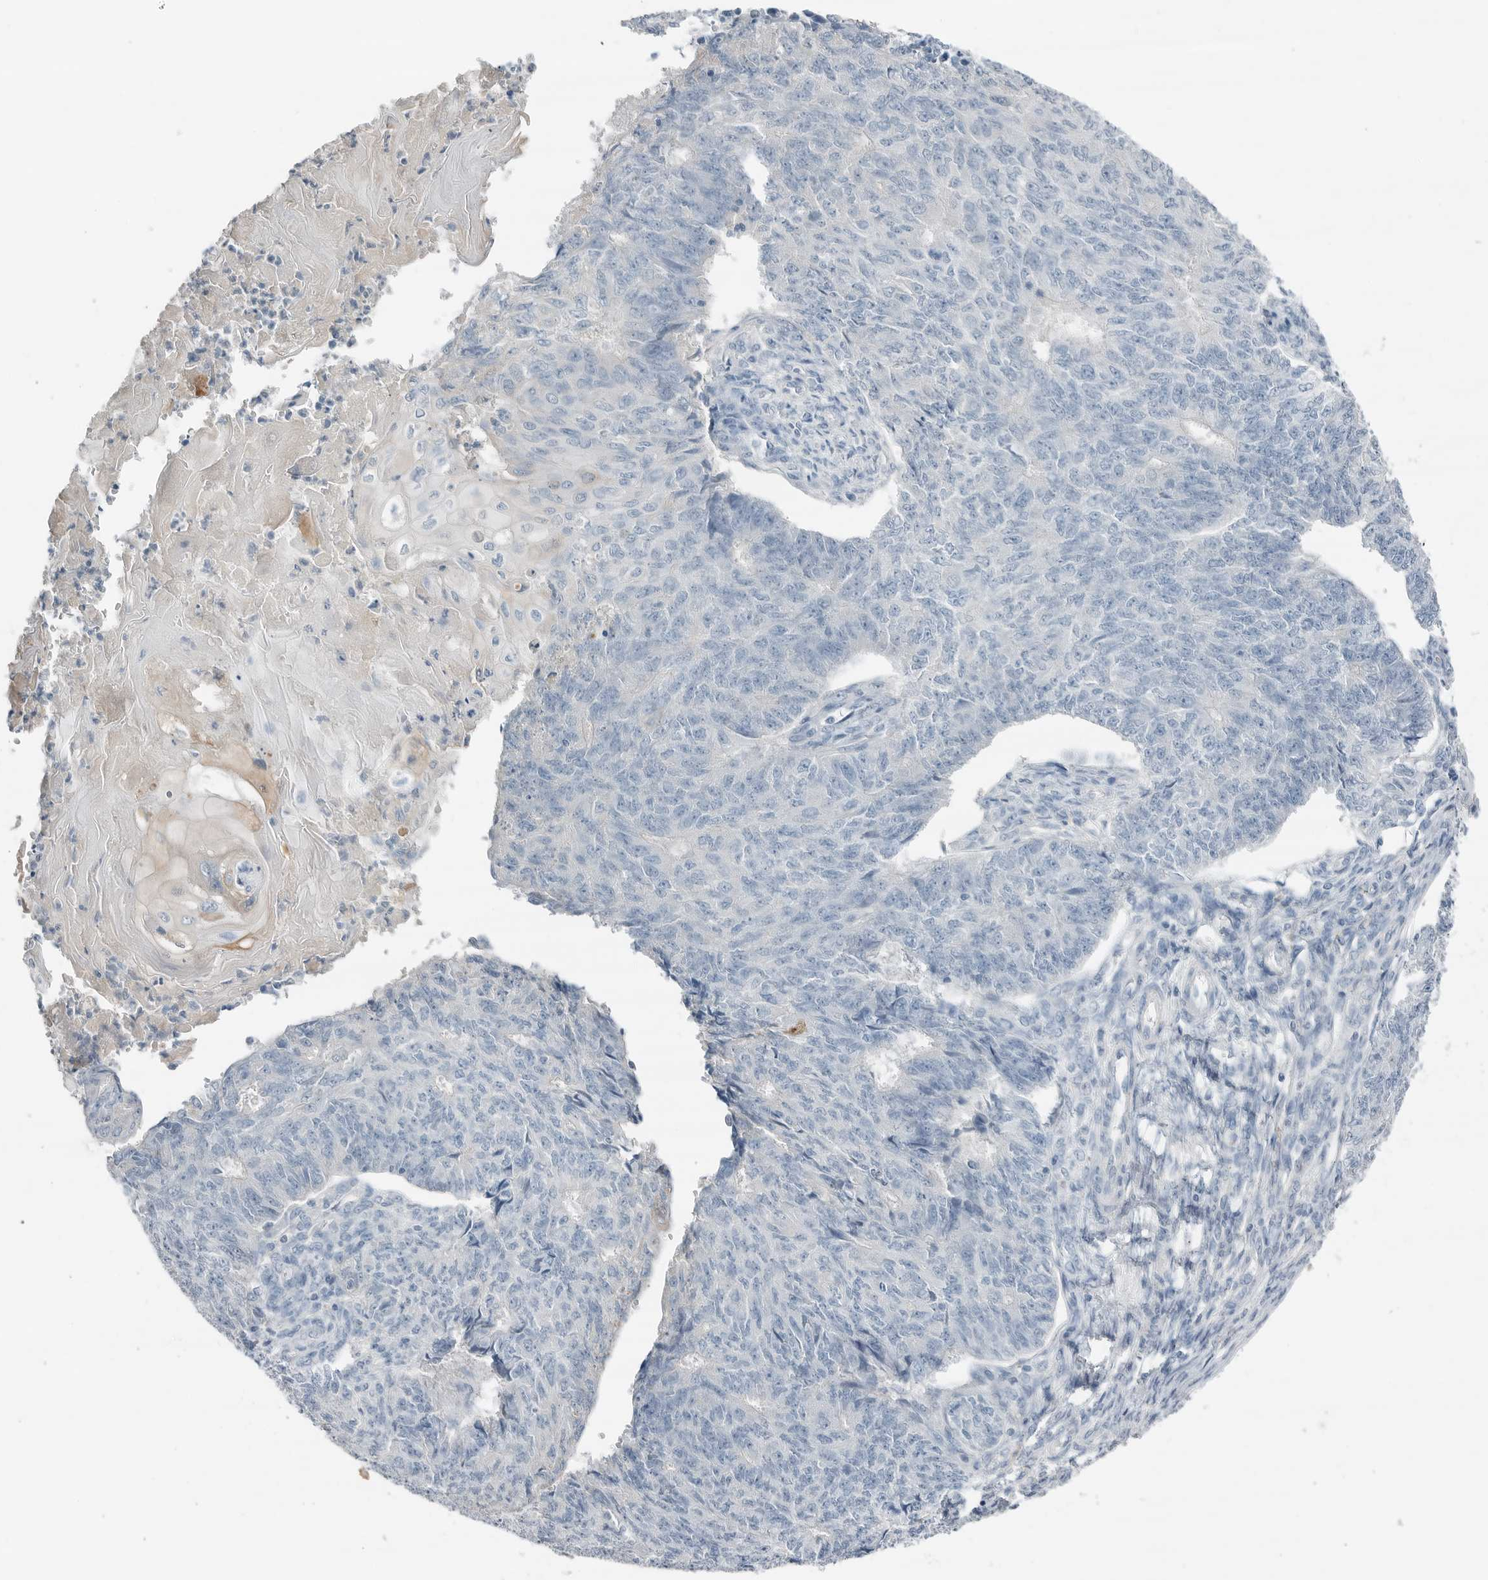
{"staining": {"intensity": "negative", "quantity": "none", "location": "none"}, "tissue": "endometrial cancer", "cell_type": "Tumor cells", "image_type": "cancer", "snomed": [{"axis": "morphology", "description": "Adenocarcinoma, NOS"}, {"axis": "topography", "description": "Endometrium"}], "caption": "Tumor cells are negative for protein expression in human endometrial adenocarcinoma.", "gene": "SERPINB7", "patient": {"sex": "female", "age": 32}}